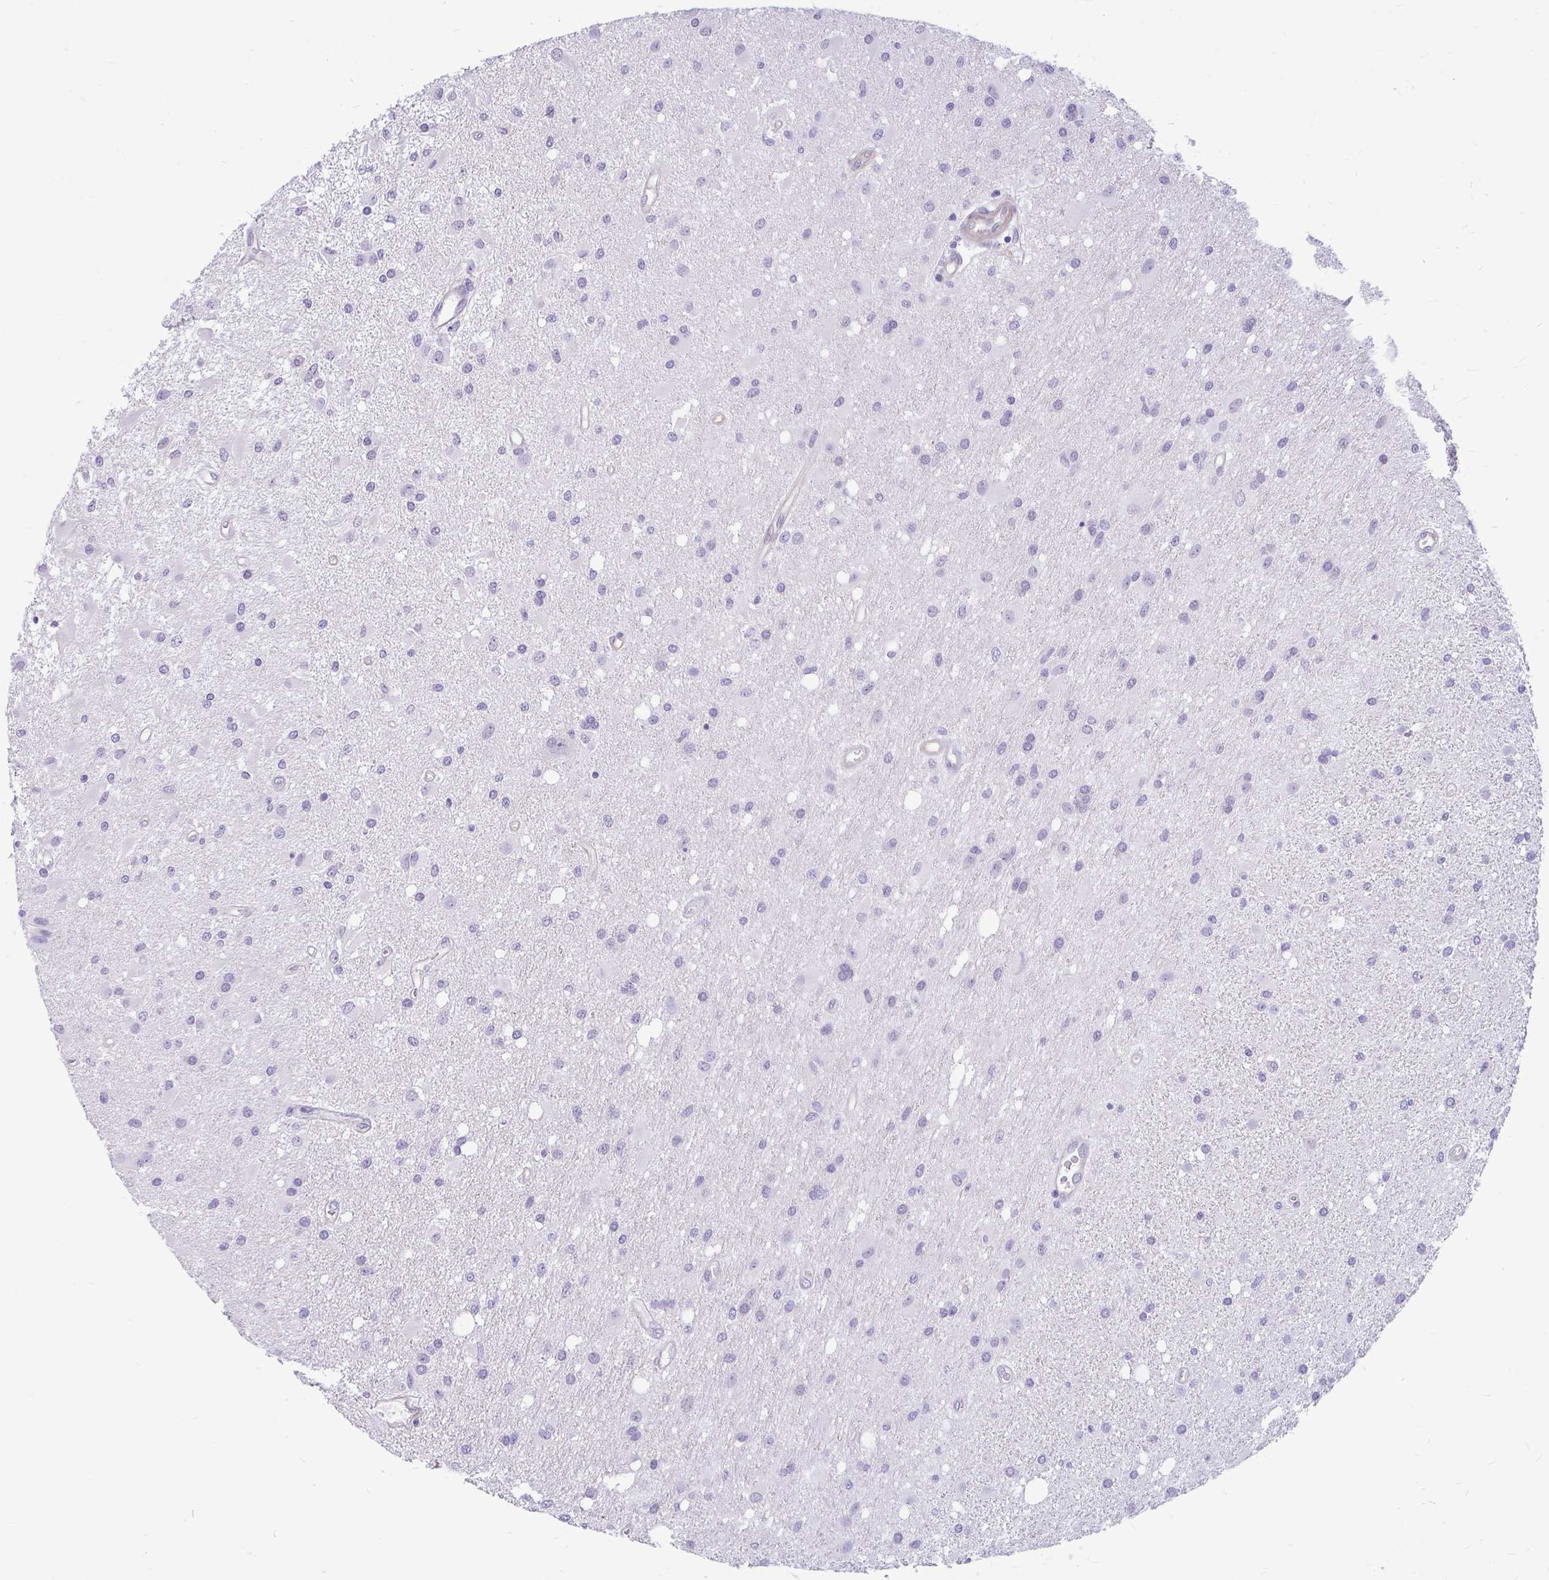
{"staining": {"intensity": "negative", "quantity": "none", "location": "none"}, "tissue": "glioma", "cell_type": "Tumor cells", "image_type": "cancer", "snomed": [{"axis": "morphology", "description": "Glioma, malignant, High grade"}, {"axis": "topography", "description": "Brain"}], "caption": "The image demonstrates no staining of tumor cells in malignant glioma (high-grade).", "gene": "FAM83C", "patient": {"sex": "male", "age": 67}}